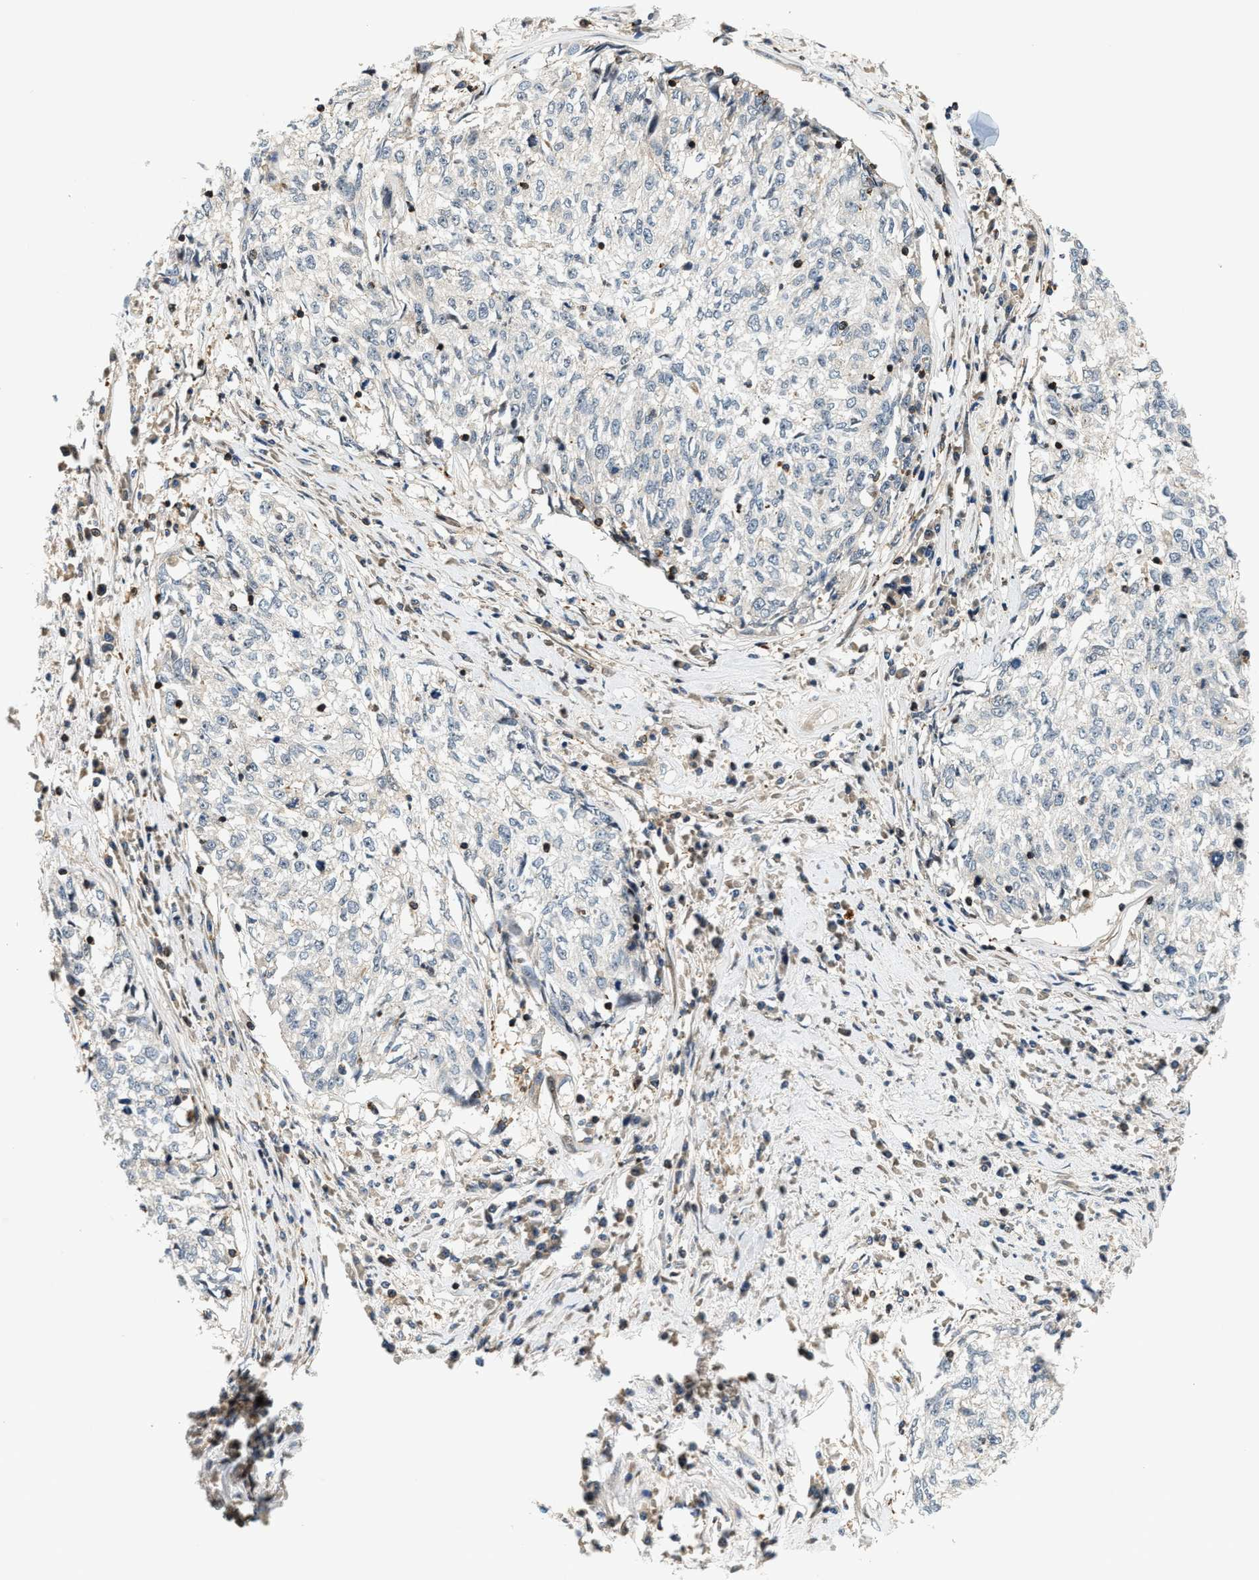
{"staining": {"intensity": "negative", "quantity": "none", "location": "none"}, "tissue": "cervical cancer", "cell_type": "Tumor cells", "image_type": "cancer", "snomed": [{"axis": "morphology", "description": "Squamous cell carcinoma, NOS"}, {"axis": "topography", "description": "Cervix"}], "caption": "A photomicrograph of cervical cancer (squamous cell carcinoma) stained for a protein shows no brown staining in tumor cells. The staining is performed using DAB (3,3'-diaminobenzidine) brown chromogen with nuclei counter-stained in using hematoxylin.", "gene": "SAMD9", "patient": {"sex": "female", "age": 57}}